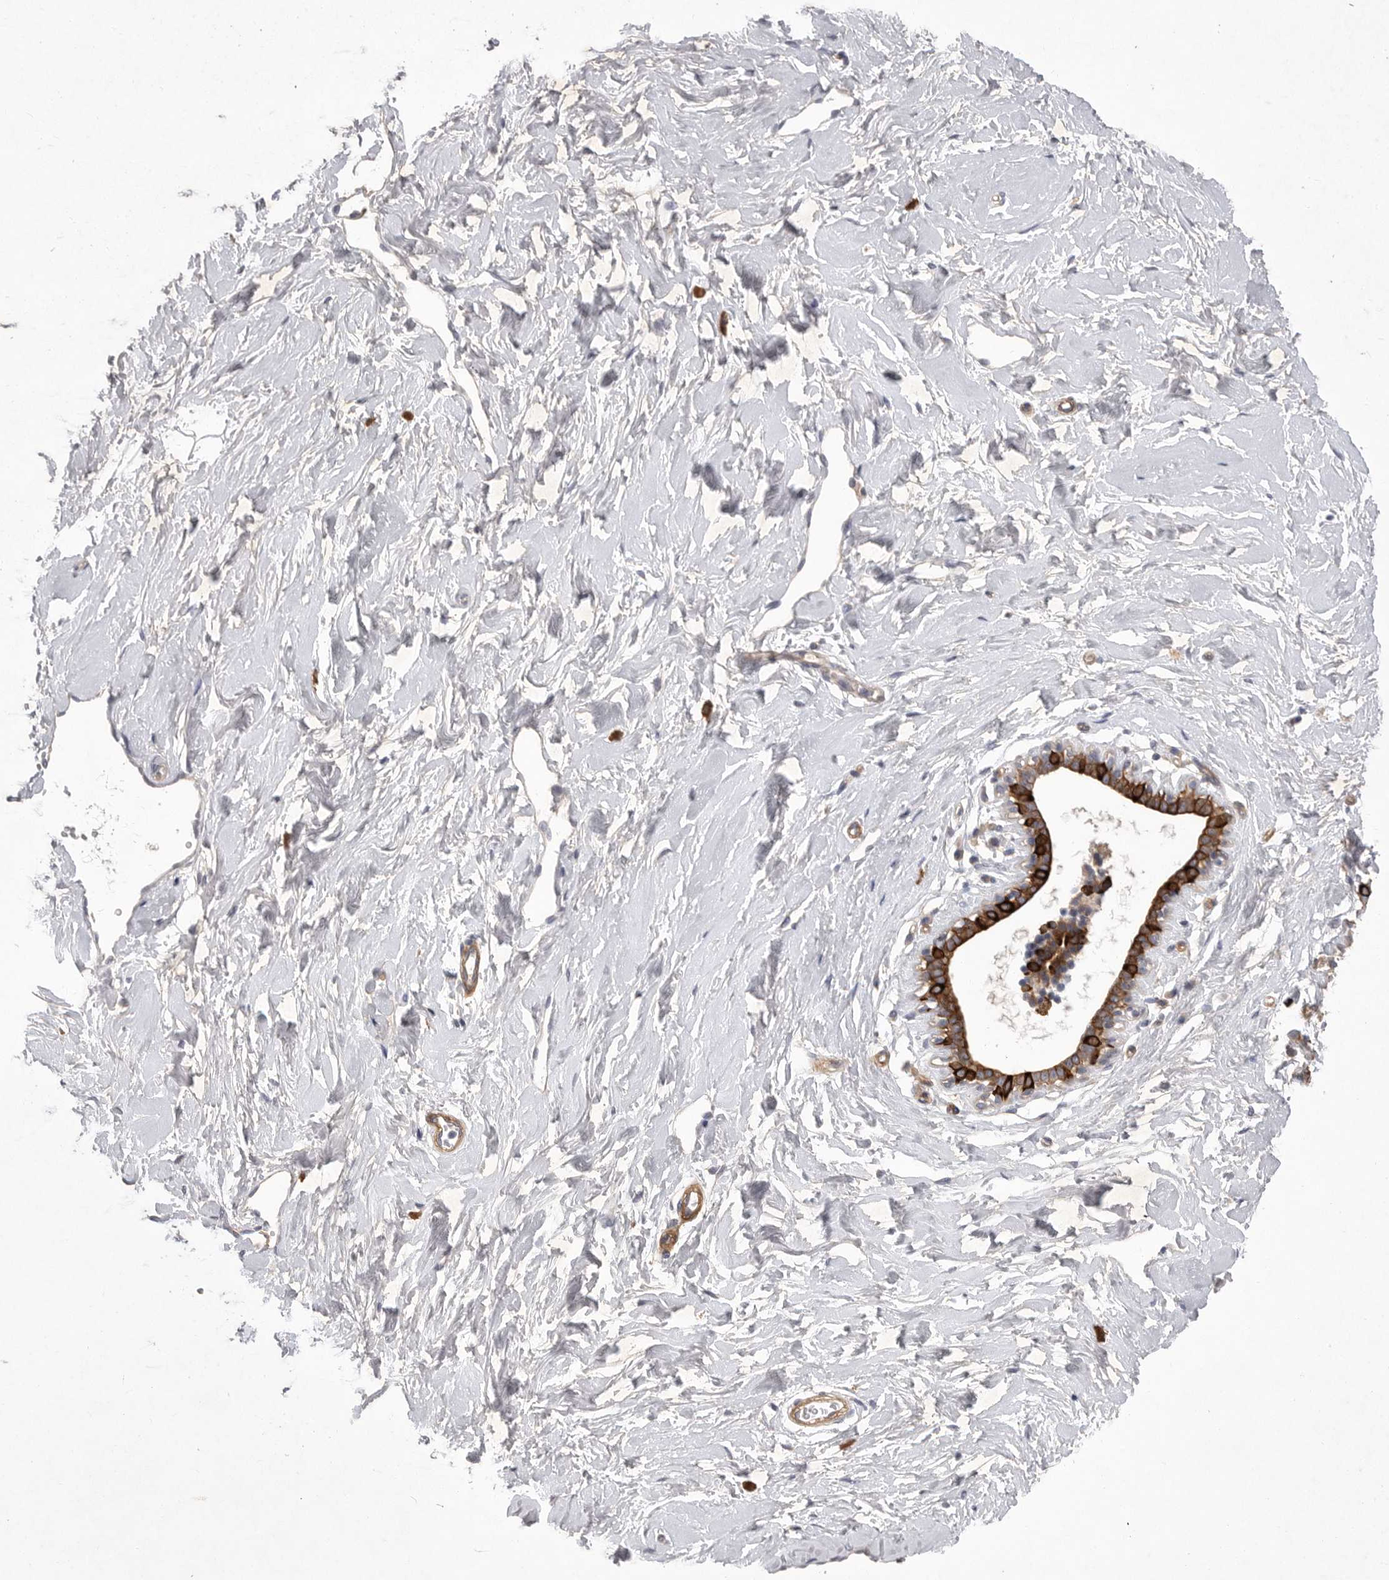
{"staining": {"intensity": "negative", "quantity": "none", "location": "none"}, "tissue": "breast", "cell_type": "Adipocytes", "image_type": "normal", "snomed": [{"axis": "morphology", "description": "Normal tissue, NOS"}, {"axis": "morphology", "description": "Adenoma, NOS"}, {"axis": "topography", "description": "Breast"}], "caption": "This is an immunohistochemistry (IHC) histopathology image of benign human breast. There is no staining in adipocytes.", "gene": "DHDDS", "patient": {"sex": "female", "age": 23}}